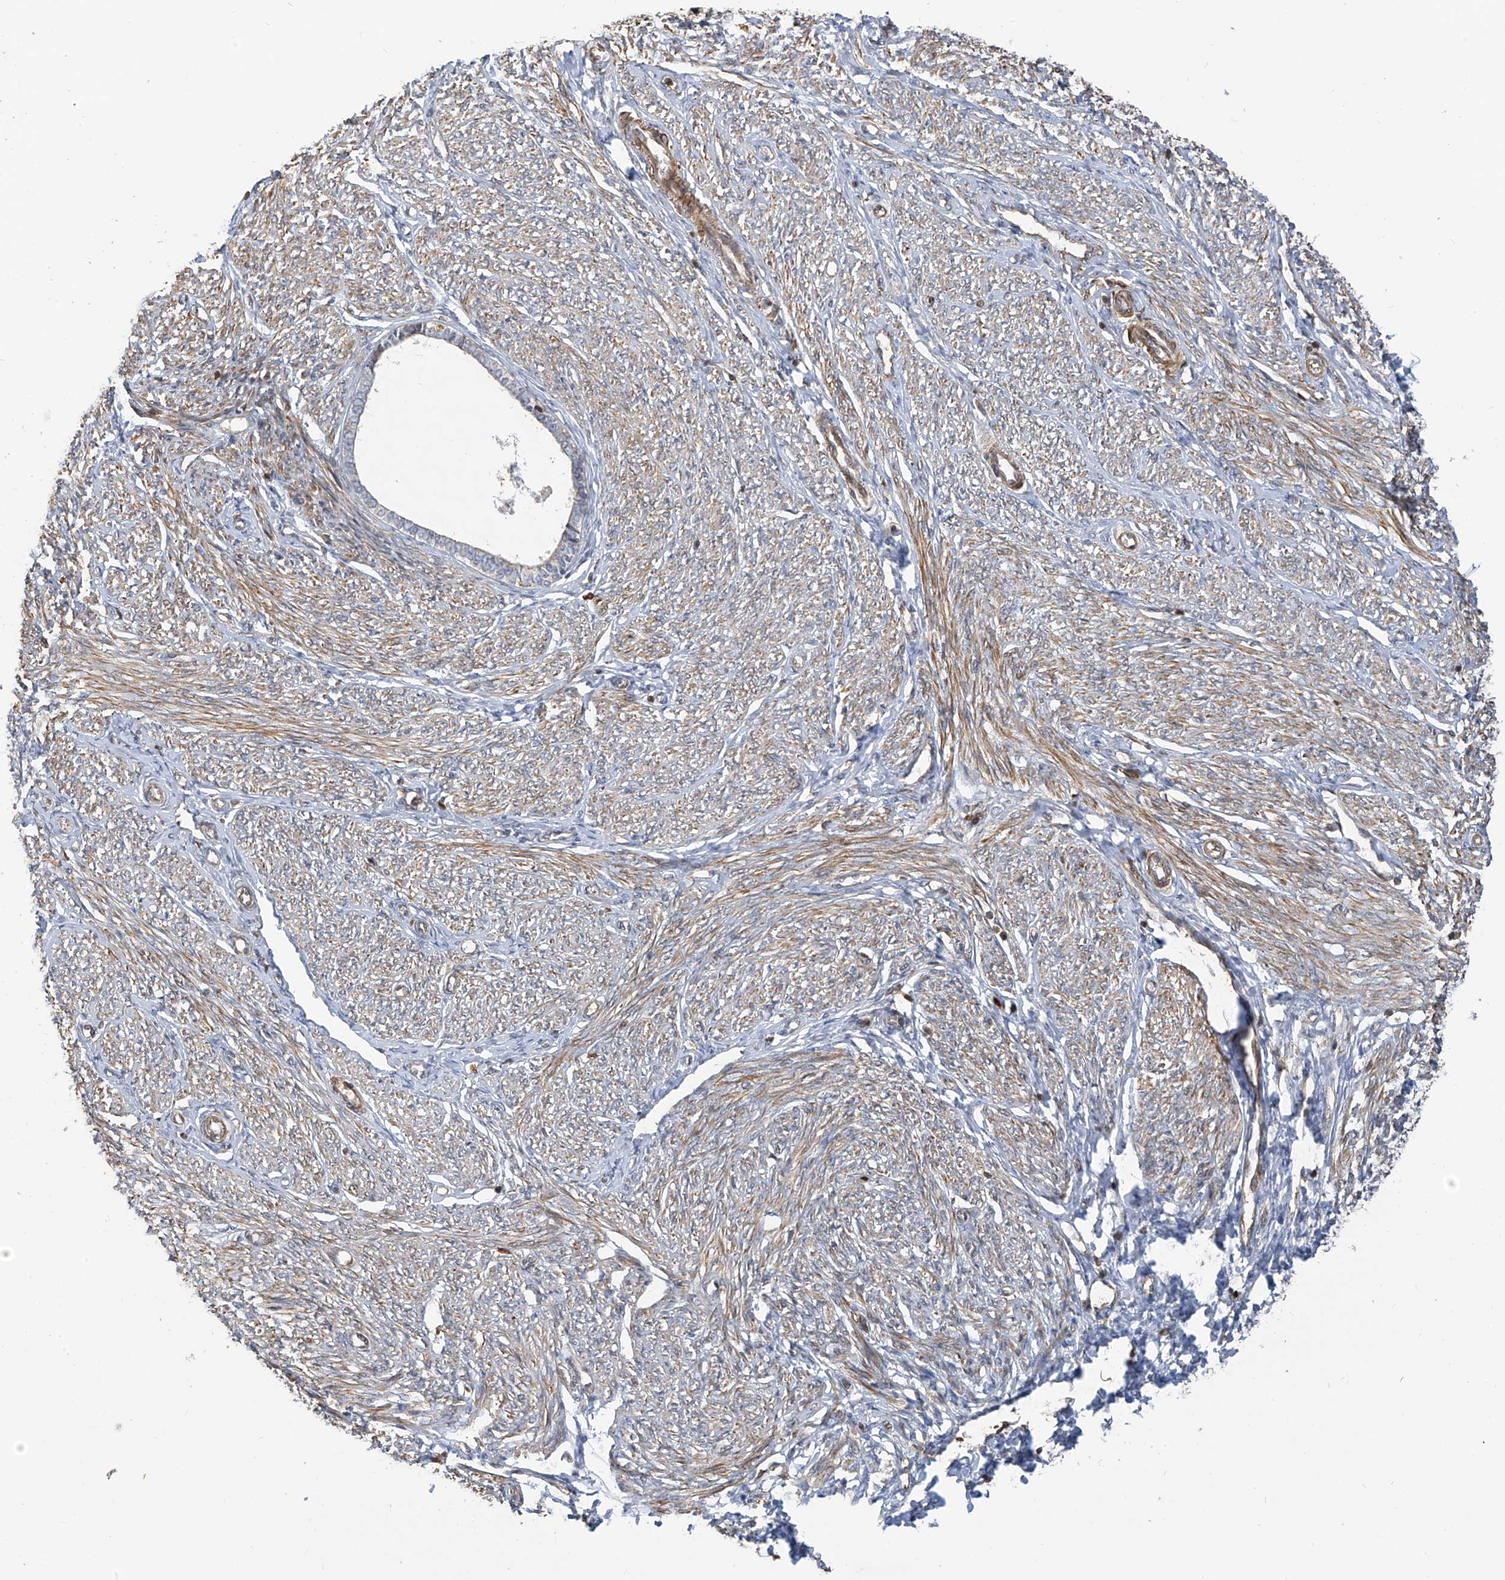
{"staining": {"intensity": "moderate", "quantity": "25%-75%", "location": "cytoplasmic/membranous"}, "tissue": "endometrium", "cell_type": "Cells in endometrial stroma", "image_type": "normal", "snomed": [{"axis": "morphology", "description": "Normal tissue, NOS"}, {"axis": "topography", "description": "Endometrium"}], "caption": "Immunohistochemistry image of normal endometrium: endometrium stained using immunohistochemistry (IHC) demonstrates medium levels of moderate protein expression localized specifically in the cytoplasmic/membranous of cells in endometrial stroma, appearing as a cytoplasmic/membranous brown color.", "gene": "ATAD2B", "patient": {"sex": "female", "age": 72}}